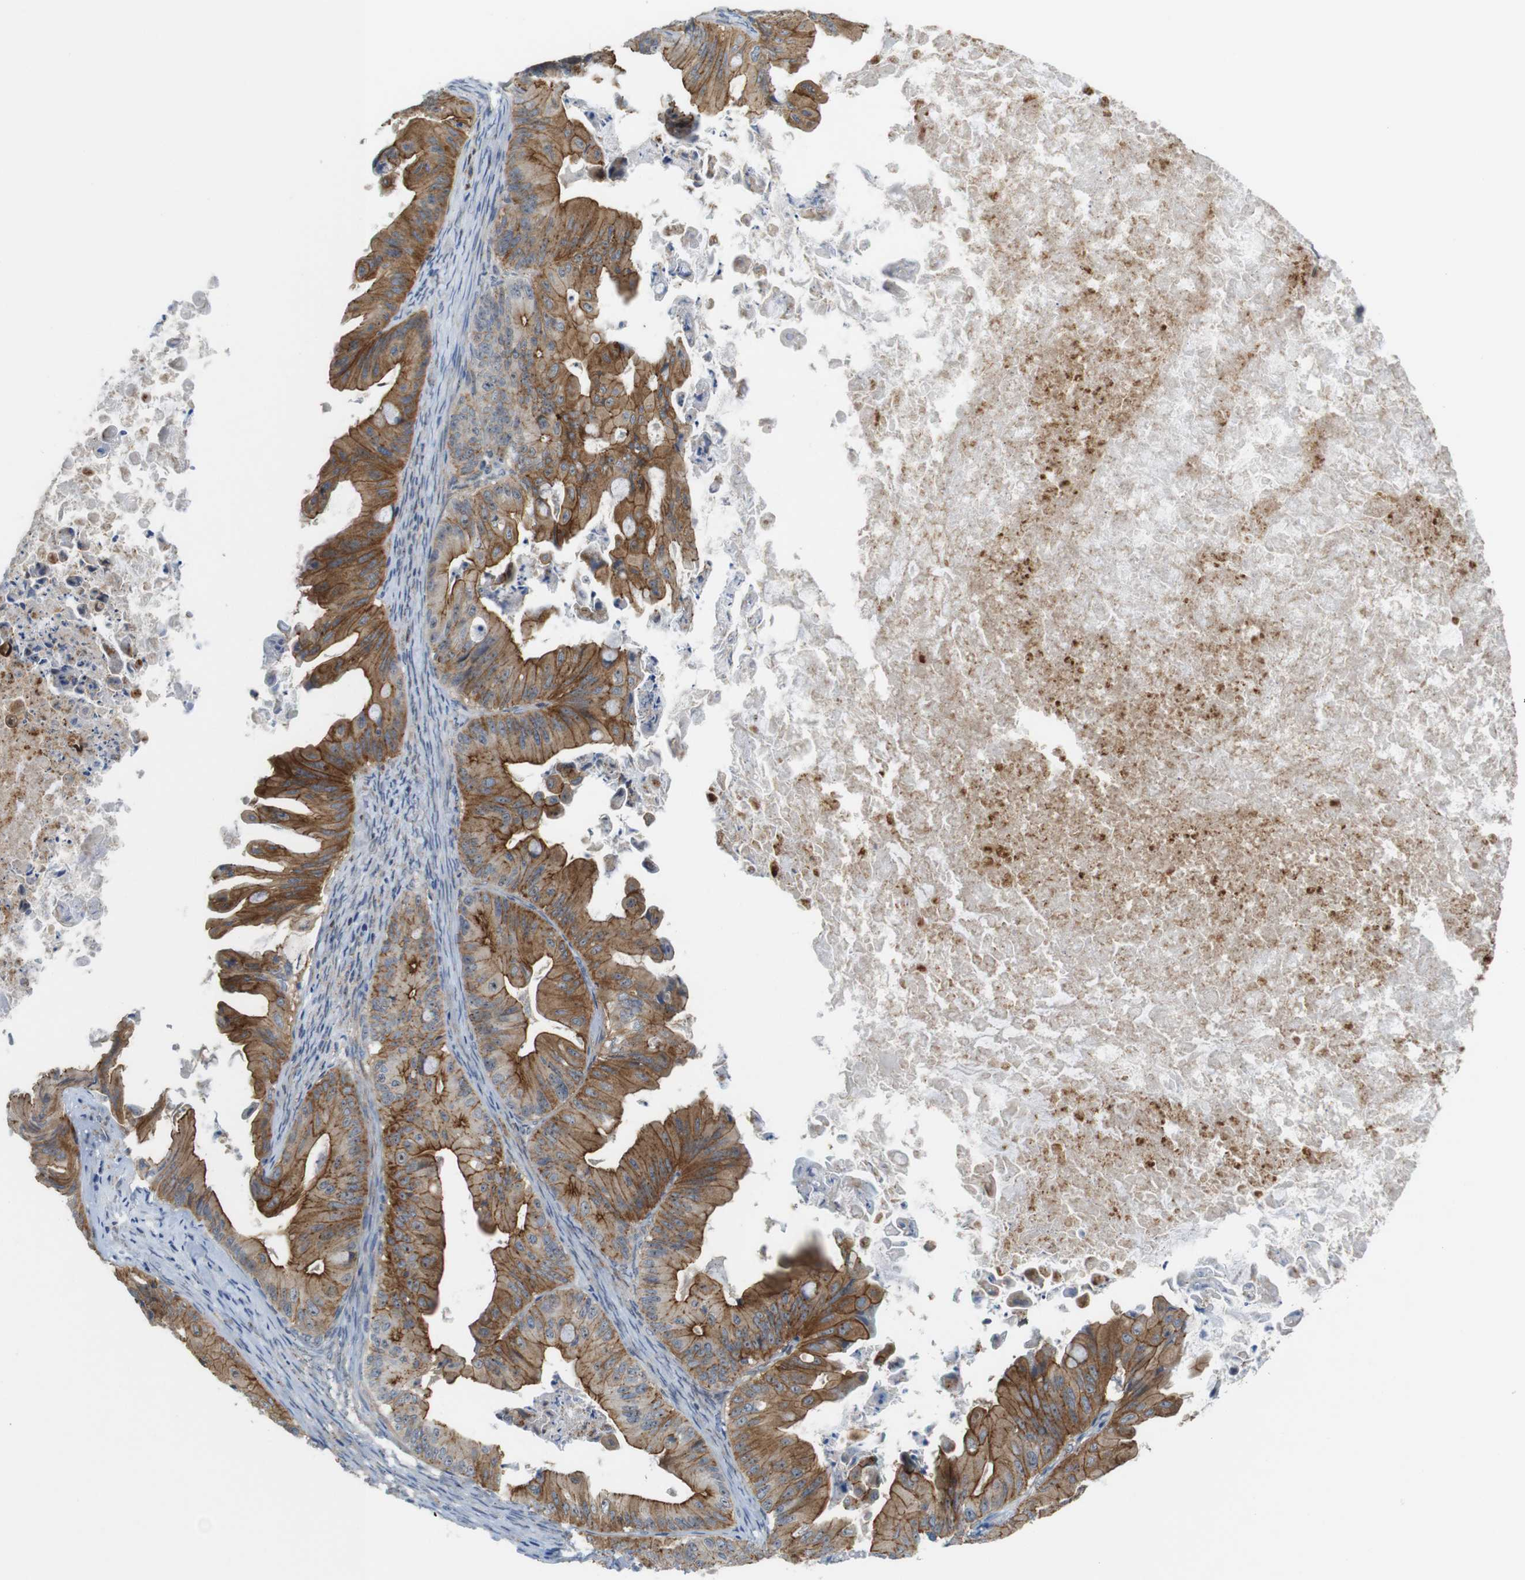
{"staining": {"intensity": "moderate", "quantity": ">75%", "location": "cytoplasmic/membranous"}, "tissue": "ovarian cancer", "cell_type": "Tumor cells", "image_type": "cancer", "snomed": [{"axis": "morphology", "description": "Cystadenocarcinoma, mucinous, NOS"}, {"axis": "topography", "description": "Ovary"}], "caption": "Protein staining of ovarian cancer tissue demonstrates moderate cytoplasmic/membranous expression in about >75% of tumor cells.", "gene": "TJP3", "patient": {"sex": "female", "age": 37}}